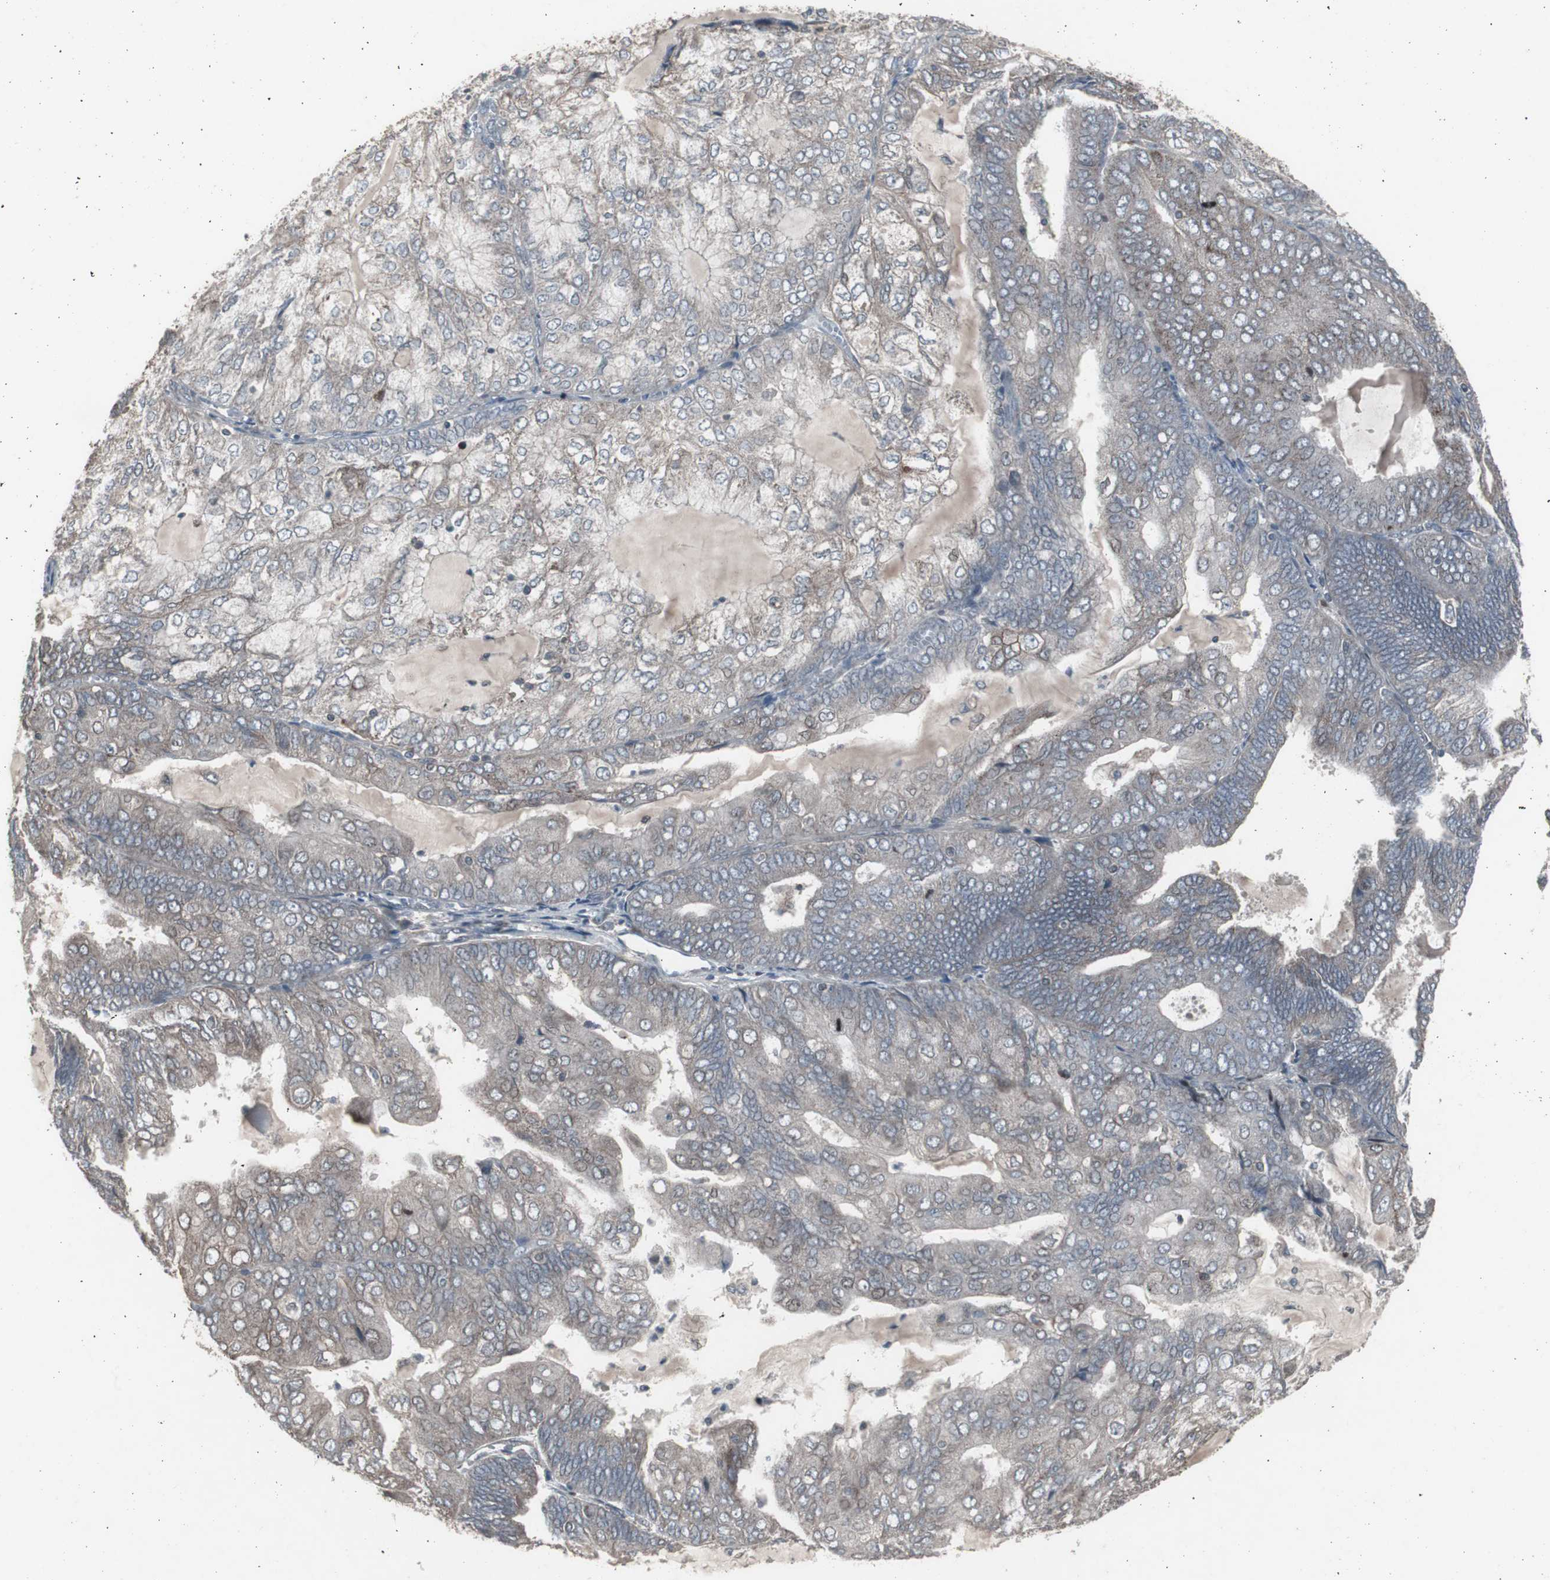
{"staining": {"intensity": "weak", "quantity": "25%-75%", "location": "cytoplasmic/membranous"}, "tissue": "endometrial cancer", "cell_type": "Tumor cells", "image_type": "cancer", "snomed": [{"axis": "morphology", "description": "Adenocarcinoma, NOS"}, {"axis": "topography", "description": "Endometrium"}], "caption": "This micrograph exhibits immunohistochemistry staining of human adenocarcinoma (endometrial), with low weak cytoplasmic/membranous expression in about 25%-75% of tumor cells.", "gene": "SSTR2", "patient": {"sex": "female", "age": 81}}